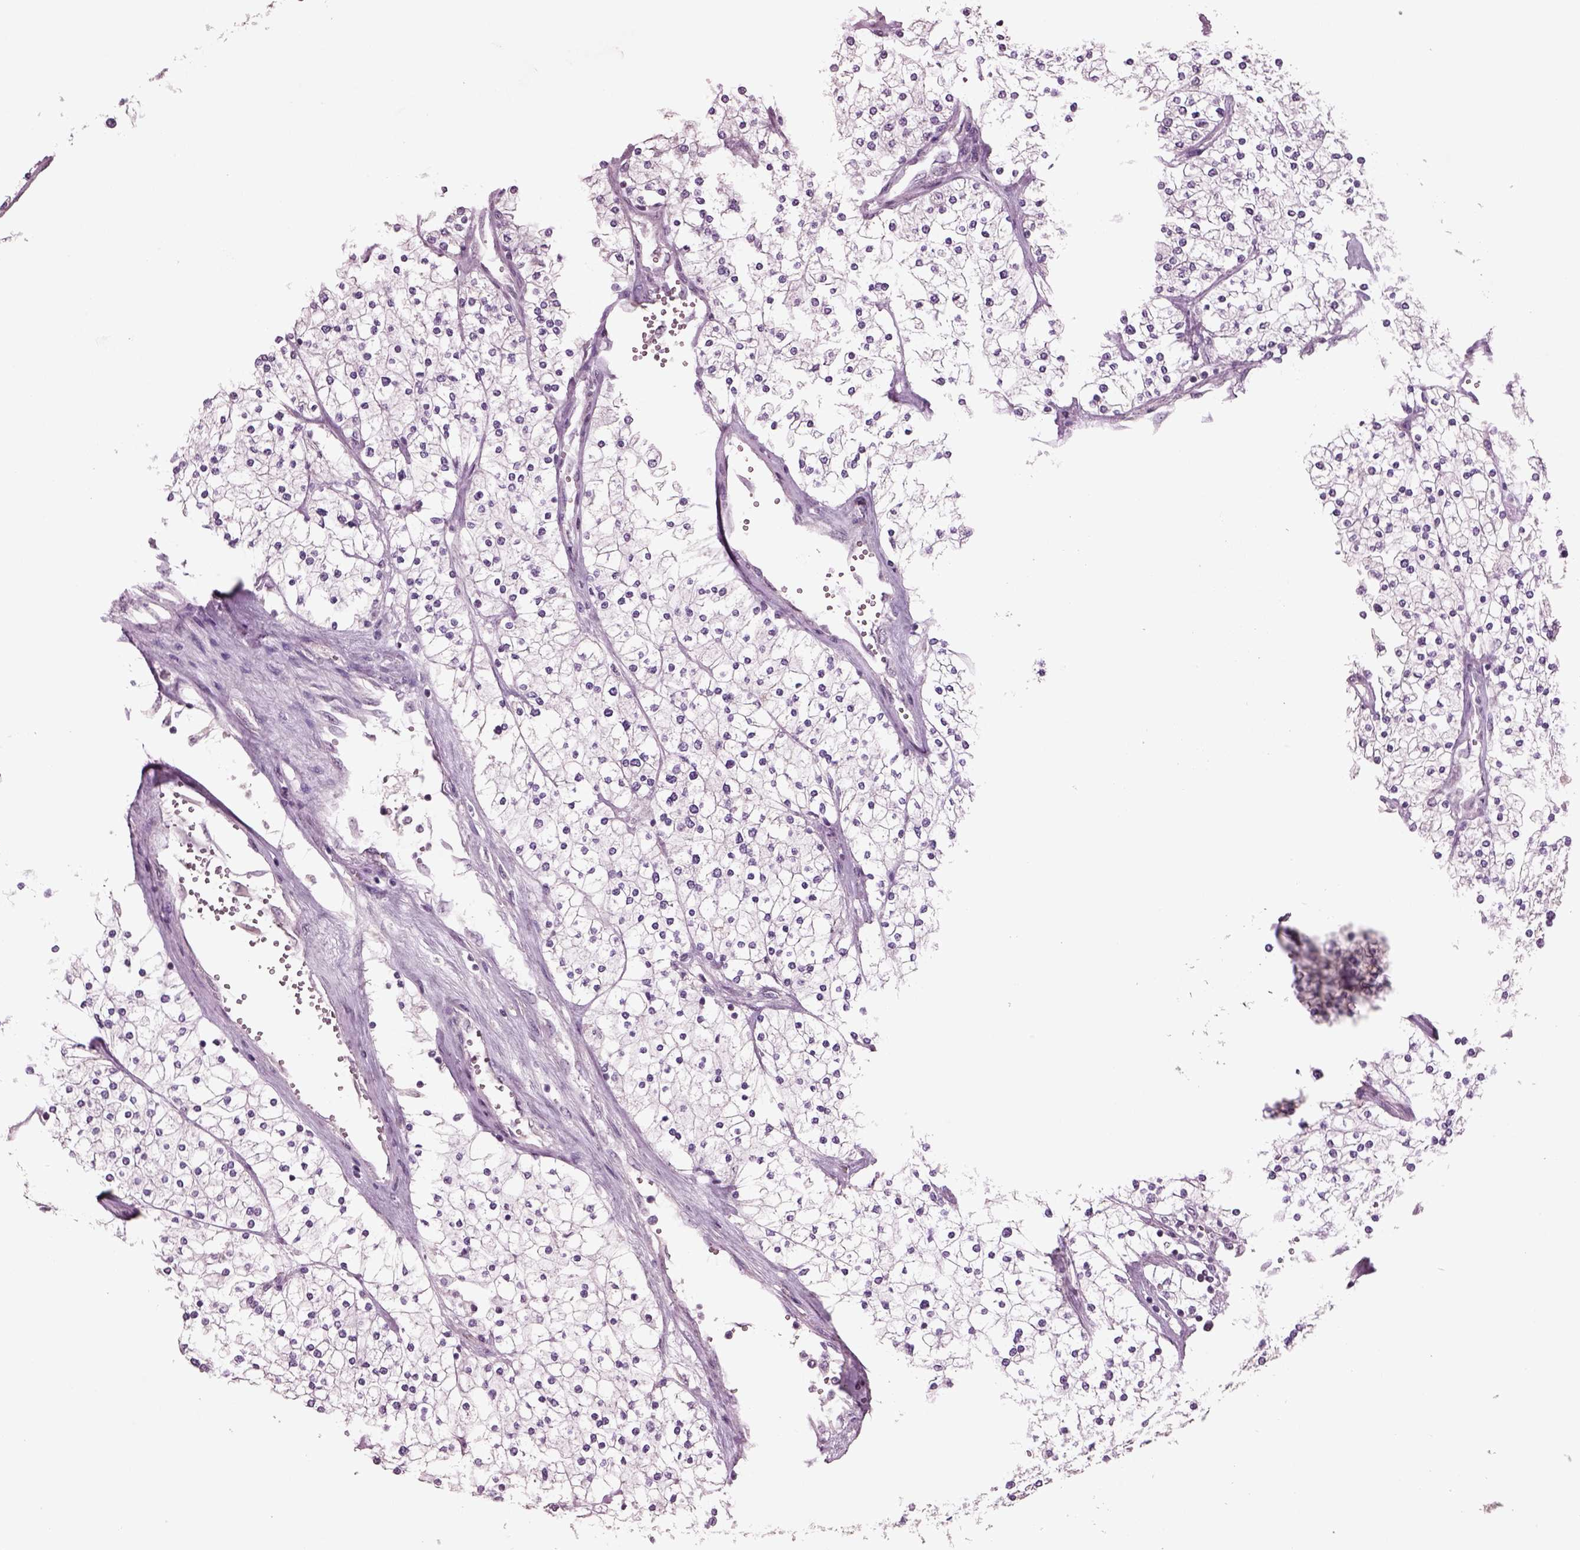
{"staining": {"intensity": "negative", "quantity": "none", "location": "none"}, "tissue": "renal cancer", "cell_type": "Tumor cells", "image_type": "cancer", "snomed": [{"axis": "morphology", "description": "Adenocarcinoma, NOS"}, {"axis": "topography", "description": "Kidney"}], "caption": "Renal cancer (adenocarcinoma) was stained to show a protein in brown. There is no significant expression in tumor cells.", "gene": "SEPHS1", "patient": {"sex": "male", "age": 80}}